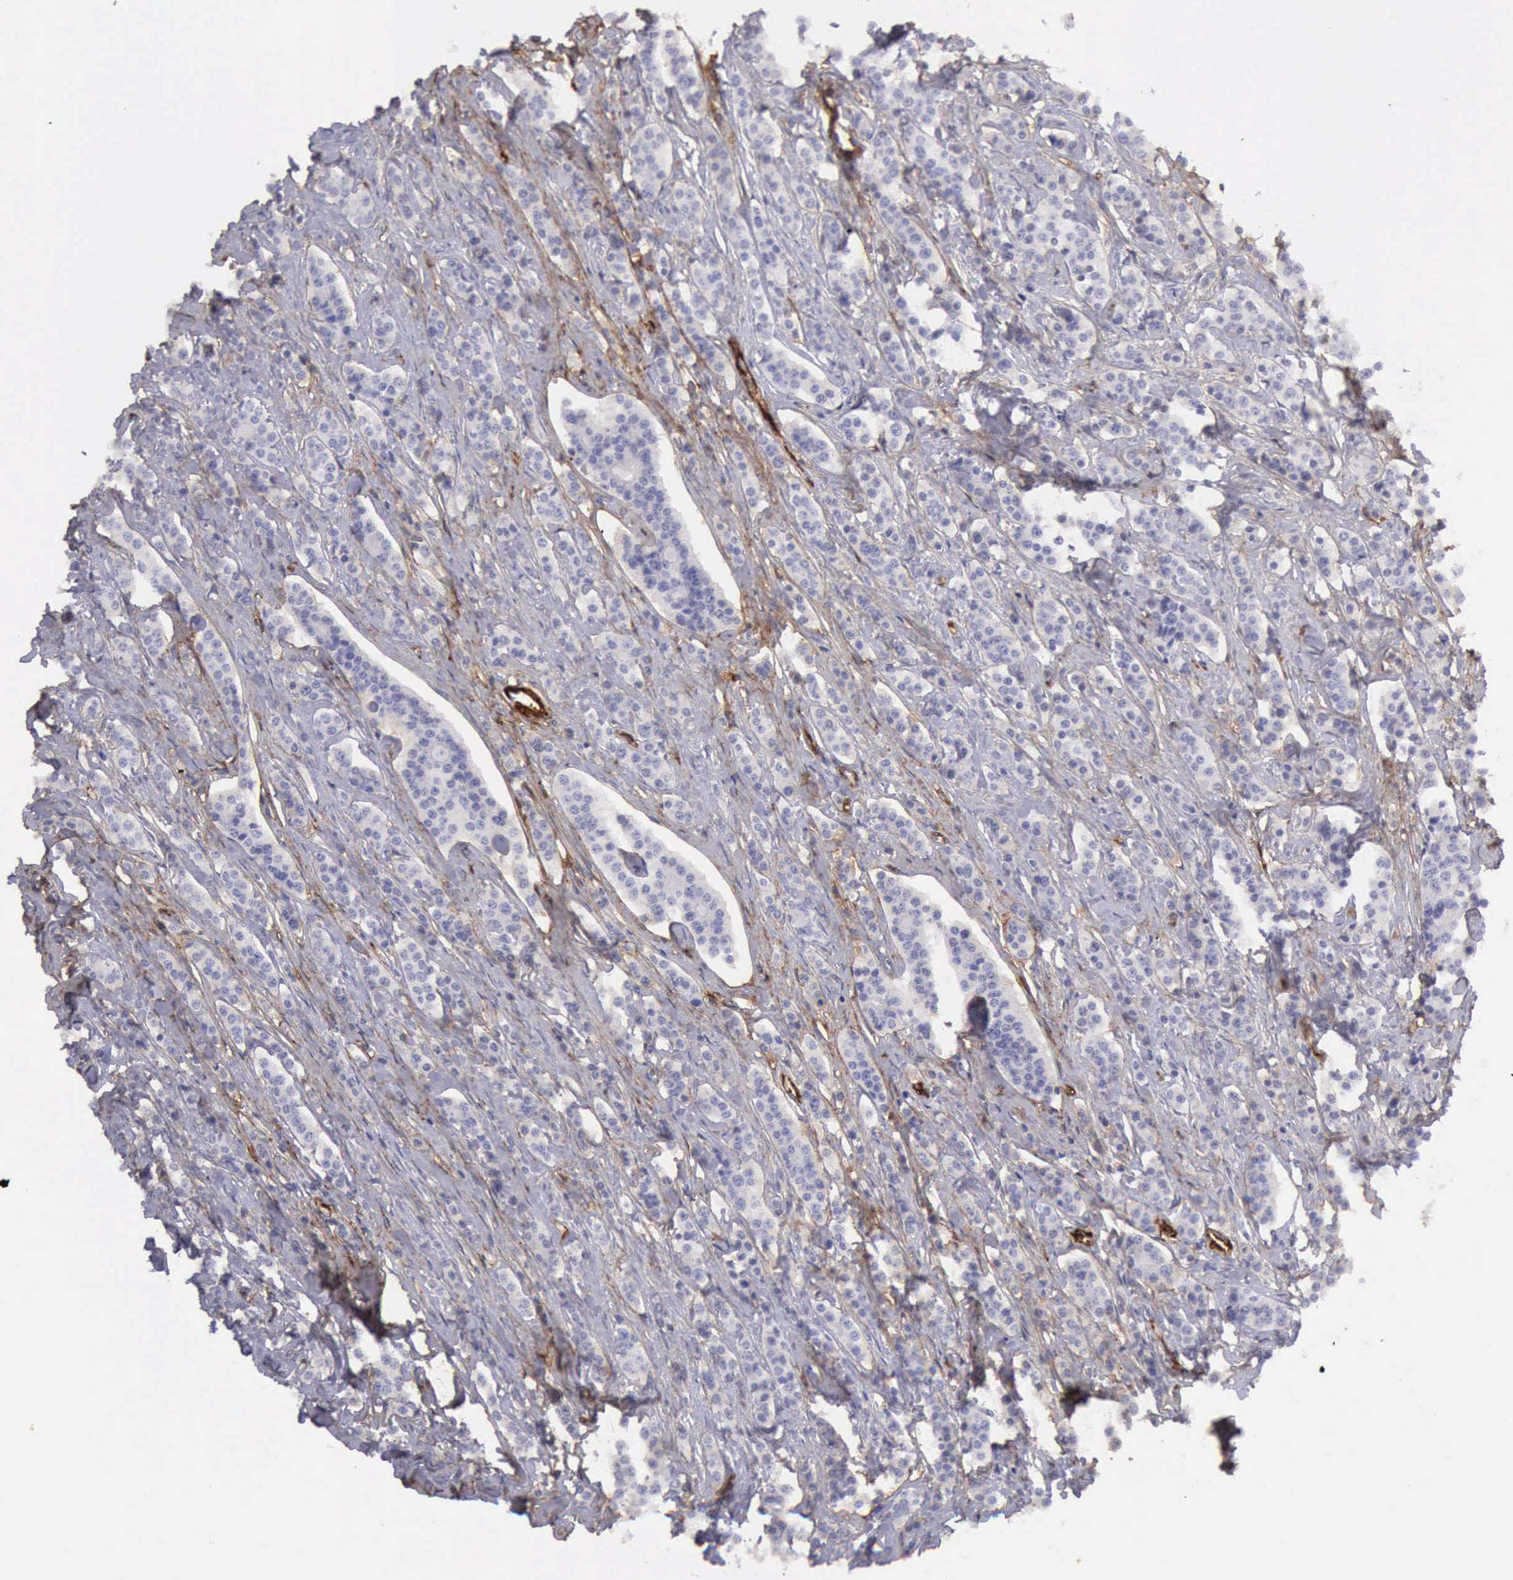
{"staining": {"intensity": "negative", "quantity": "none", "location": "none"}, "tissue": "carcinoid", "cell_type": "Tumor cells", "image_type": "cancer", "snomed": [{"axis": "morphology", "description": "Carcinoid, malignant, NOS"}, {"axis": "topography", "description": "Small intestine"}], "caption": "Immunohistochemical staining of carcinoid (malignant) reveals no significant positivity in tumor cells.", "gene": "AOC3", "patient": {"sex": "male", "age": 63}}